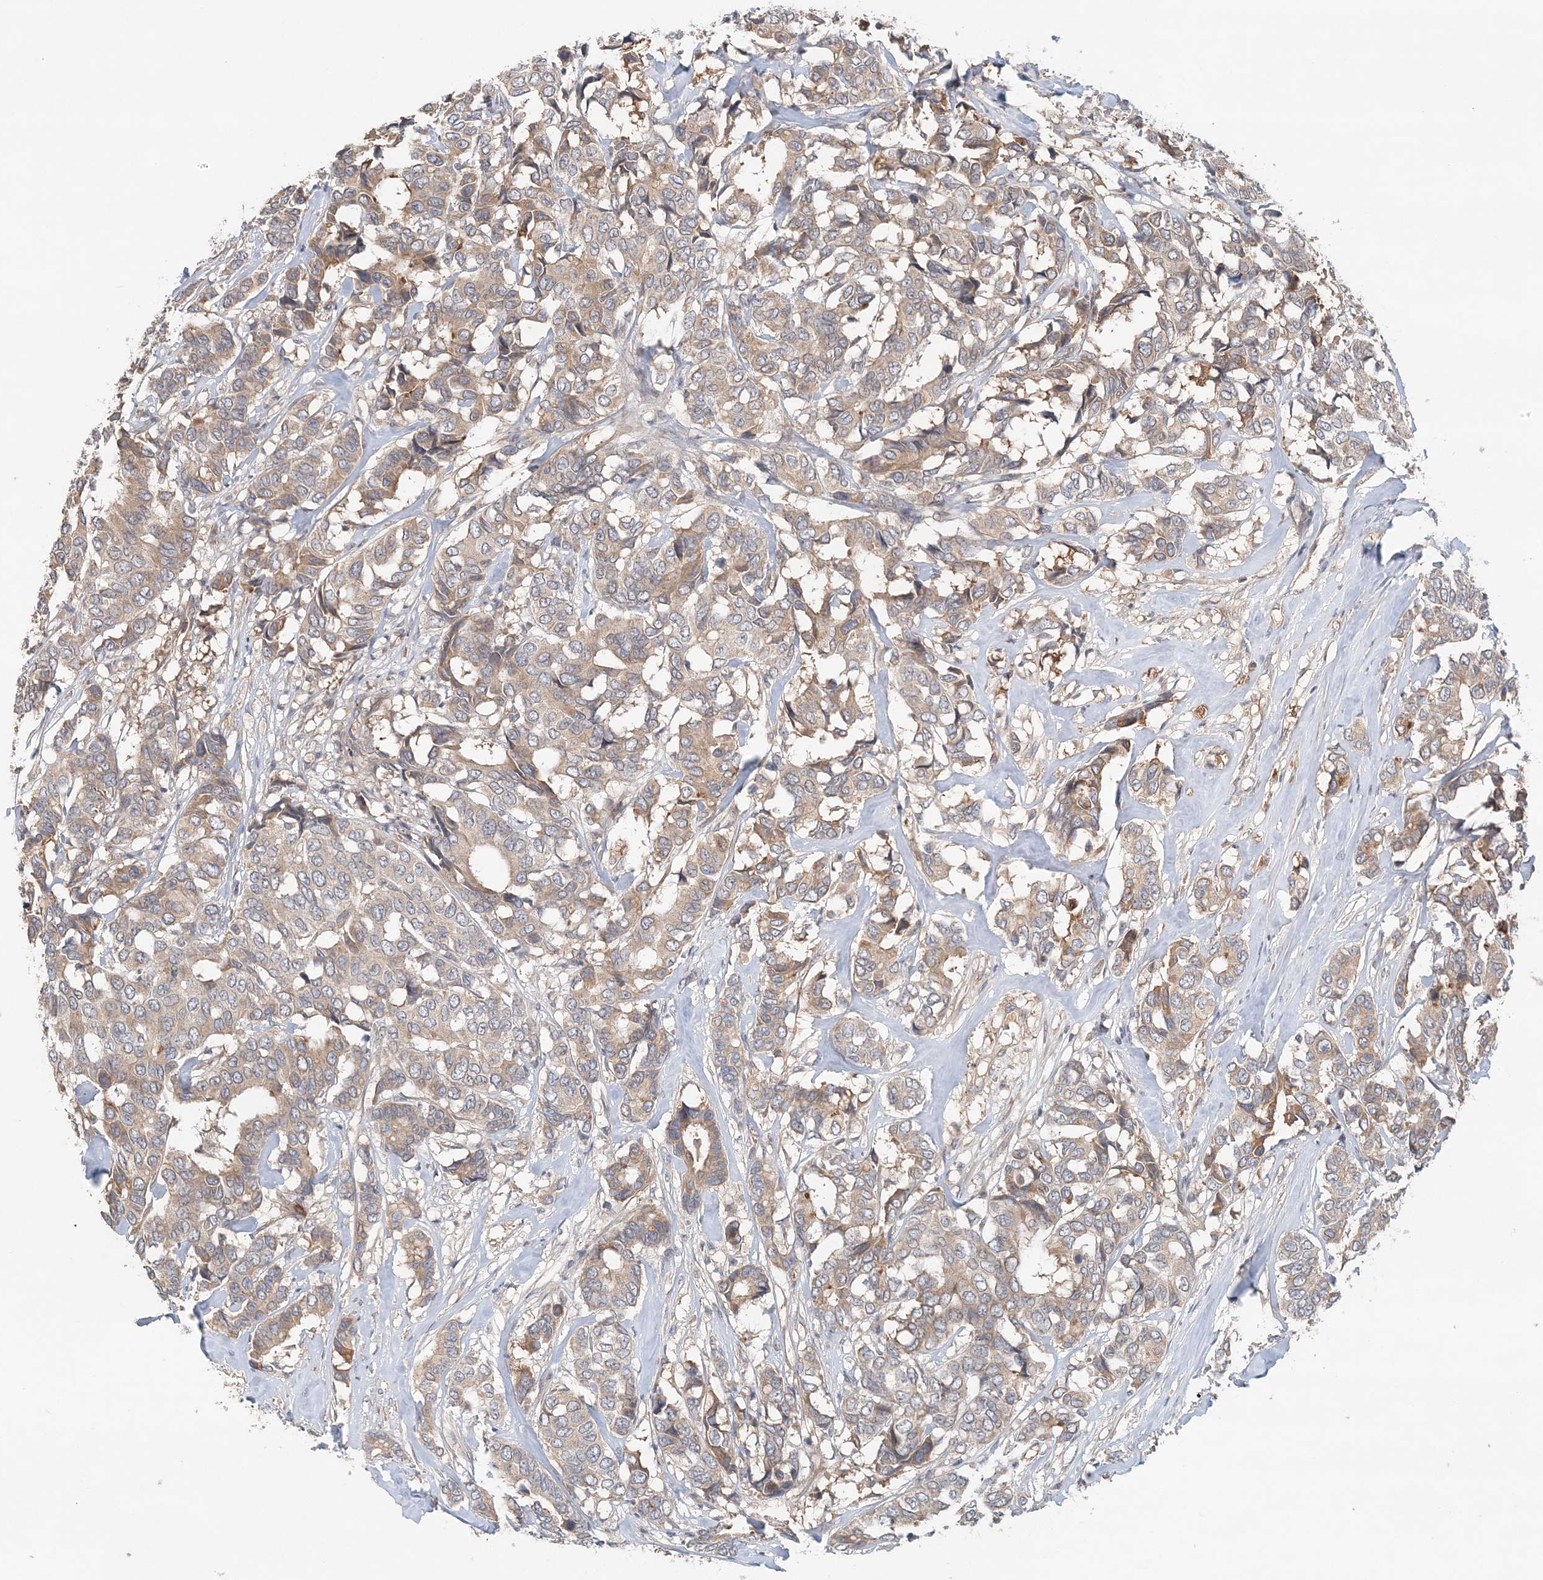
{"staining": {"intensity": "weak", "quantity": "25%-75%", "location": "cytoplasmic/membranous"}, "tissue": "breast cancer", "cell_type": "Tumor cells", "image_type": "cancer", "snomed": [{"axis": "morphology", "description": "Duct carcinoma"}, {"axis": "topography", "description": "Breast"}], "caption": "Immunohistochemical staining of human breast invasive ductal carcinoma demonstrates low levels of weak cytoplasmic/membranous protein positivity in approximately 25%-75% of tumor cells. (IHC, brightfield microscopy, high magnification).", "gene": "SYCP3", "patient": {"sex": "female", "age": 87}}